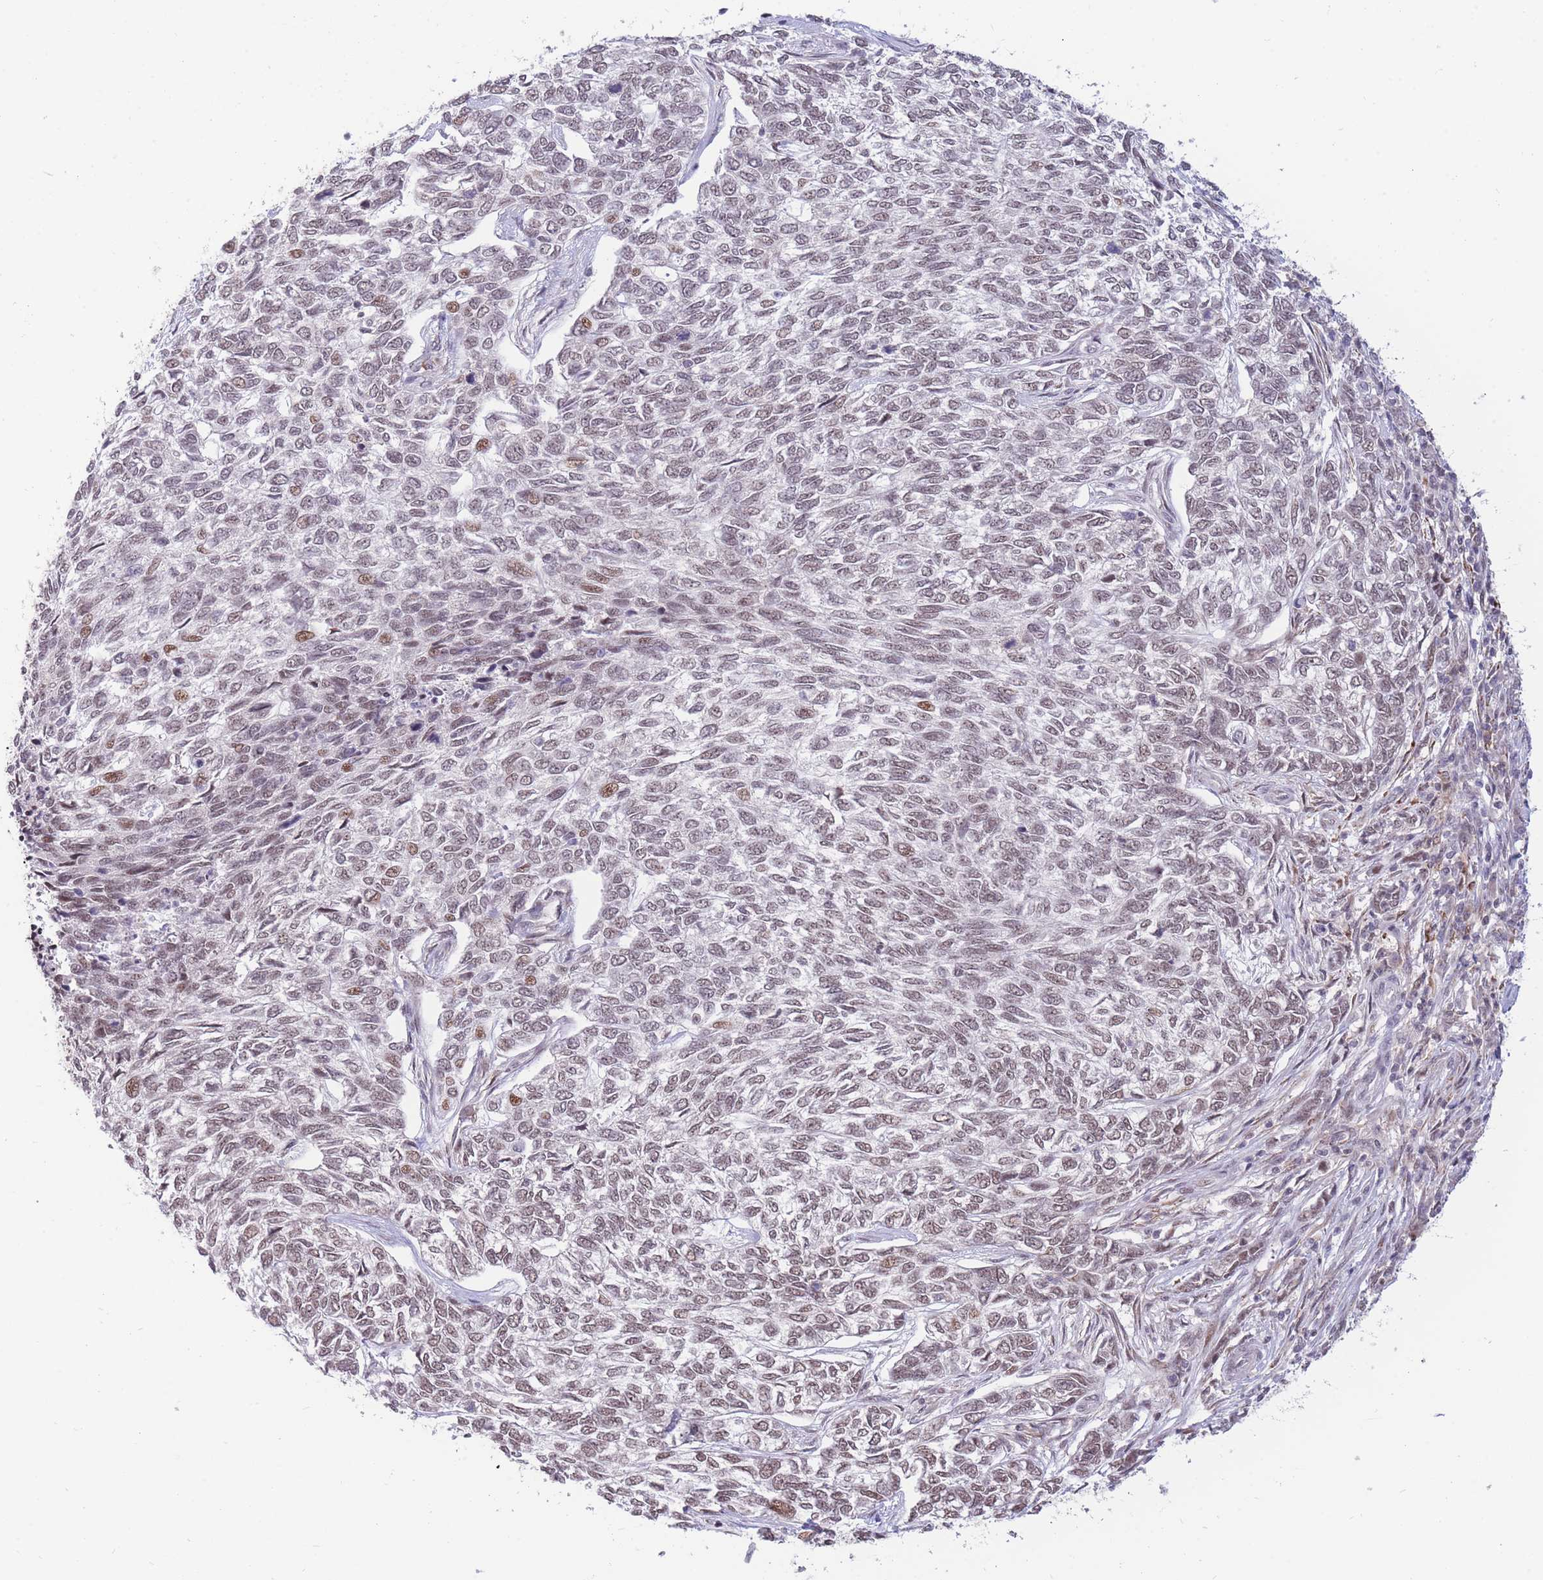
{"staining": {"intensity": "moderate", "quantity": "<25%", "location": "nuclear"}, "tissue": "skin cancer", "cell_type": "Tumor cells", "image_type": "cancer", "snomed": [{"axis": "morphology", "description": "Basal cell carcinoma"}, {"axis": "topography", "description": "Skin"}], "caption": "Immunohistochemical staining of human basal cell carcinoma (skin) exhibits moderate nuclear protein staining in about <25% of tumor cells.", "gene": "TARBP2", "patient": {"sex": "female", "age": 65}}